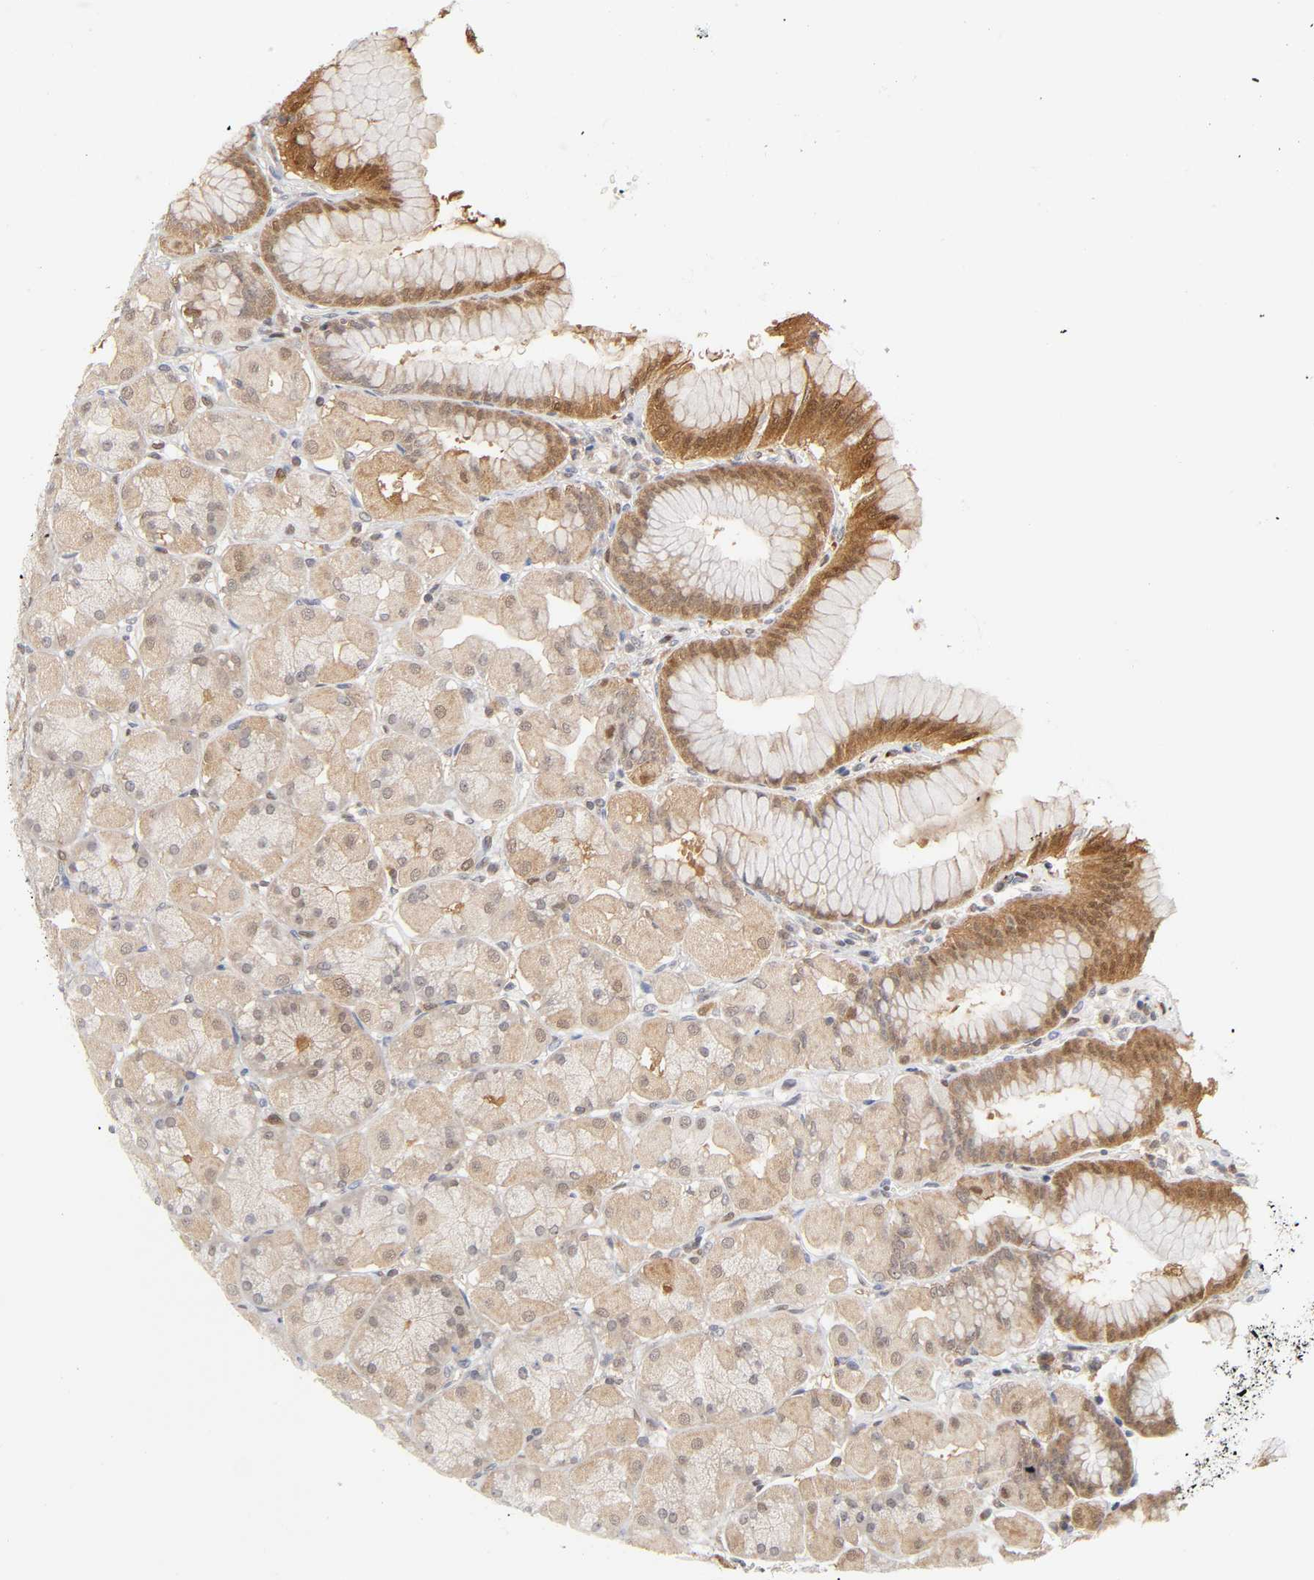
{"staining": {"intensity": "strong", "quantity": "25%-75%", "location": "cytoplasmic/membranous"}, "tissue": "stomach", "cell_type": "Glandular cells", "image_type": "normal", "snomed": [{"axis": "morphology", "description": "Normal tissue, NOS"}, {"axis": "topography", "description": "Stomach, upper"}], "caption": "A high-resolution photomicrograph shows IHC staining of unremarkable stomach, which demonstrates strong cytoplasmic/membranous expression in about 25%-75% of glandular cells.", "gene": "DFFB", "patient": {"sex": "female", "age": 56}}